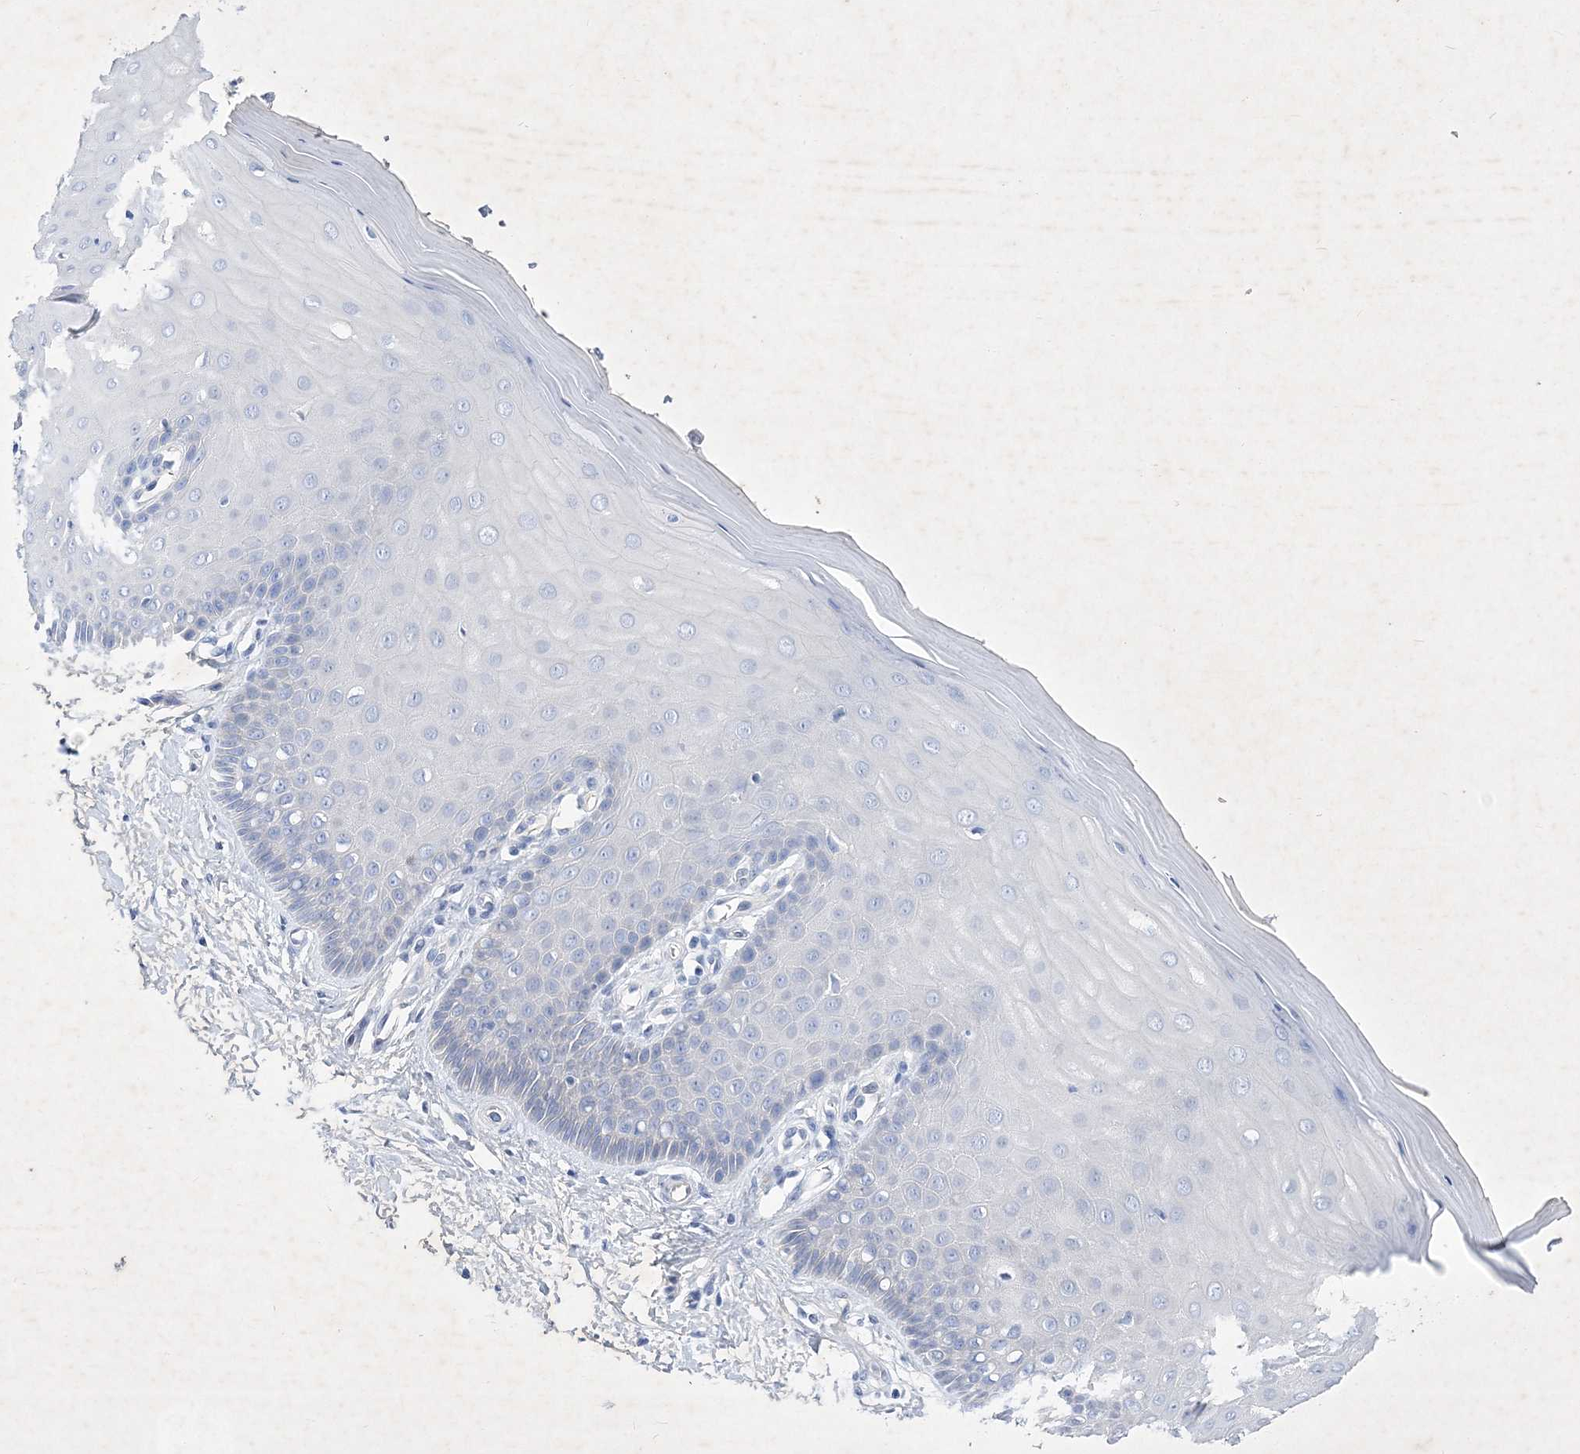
{"staining": {"intensity": "negative", "quantity": "none", "location": "none"}, "tissue": "cervix", "cell_type": "Glandular cells", "image_type": "normal", "snomed": [{"axis": "morphology", "description": "Normal tissue, NOS"}, {"axis": "topography", "description": "Cervix"}], "caption": "The immunohistochemistry histopathology image has no significant staining in glandular cells of cervix.", "gene": "GPN1", "patient": {"sex": "female", "age": 55}}